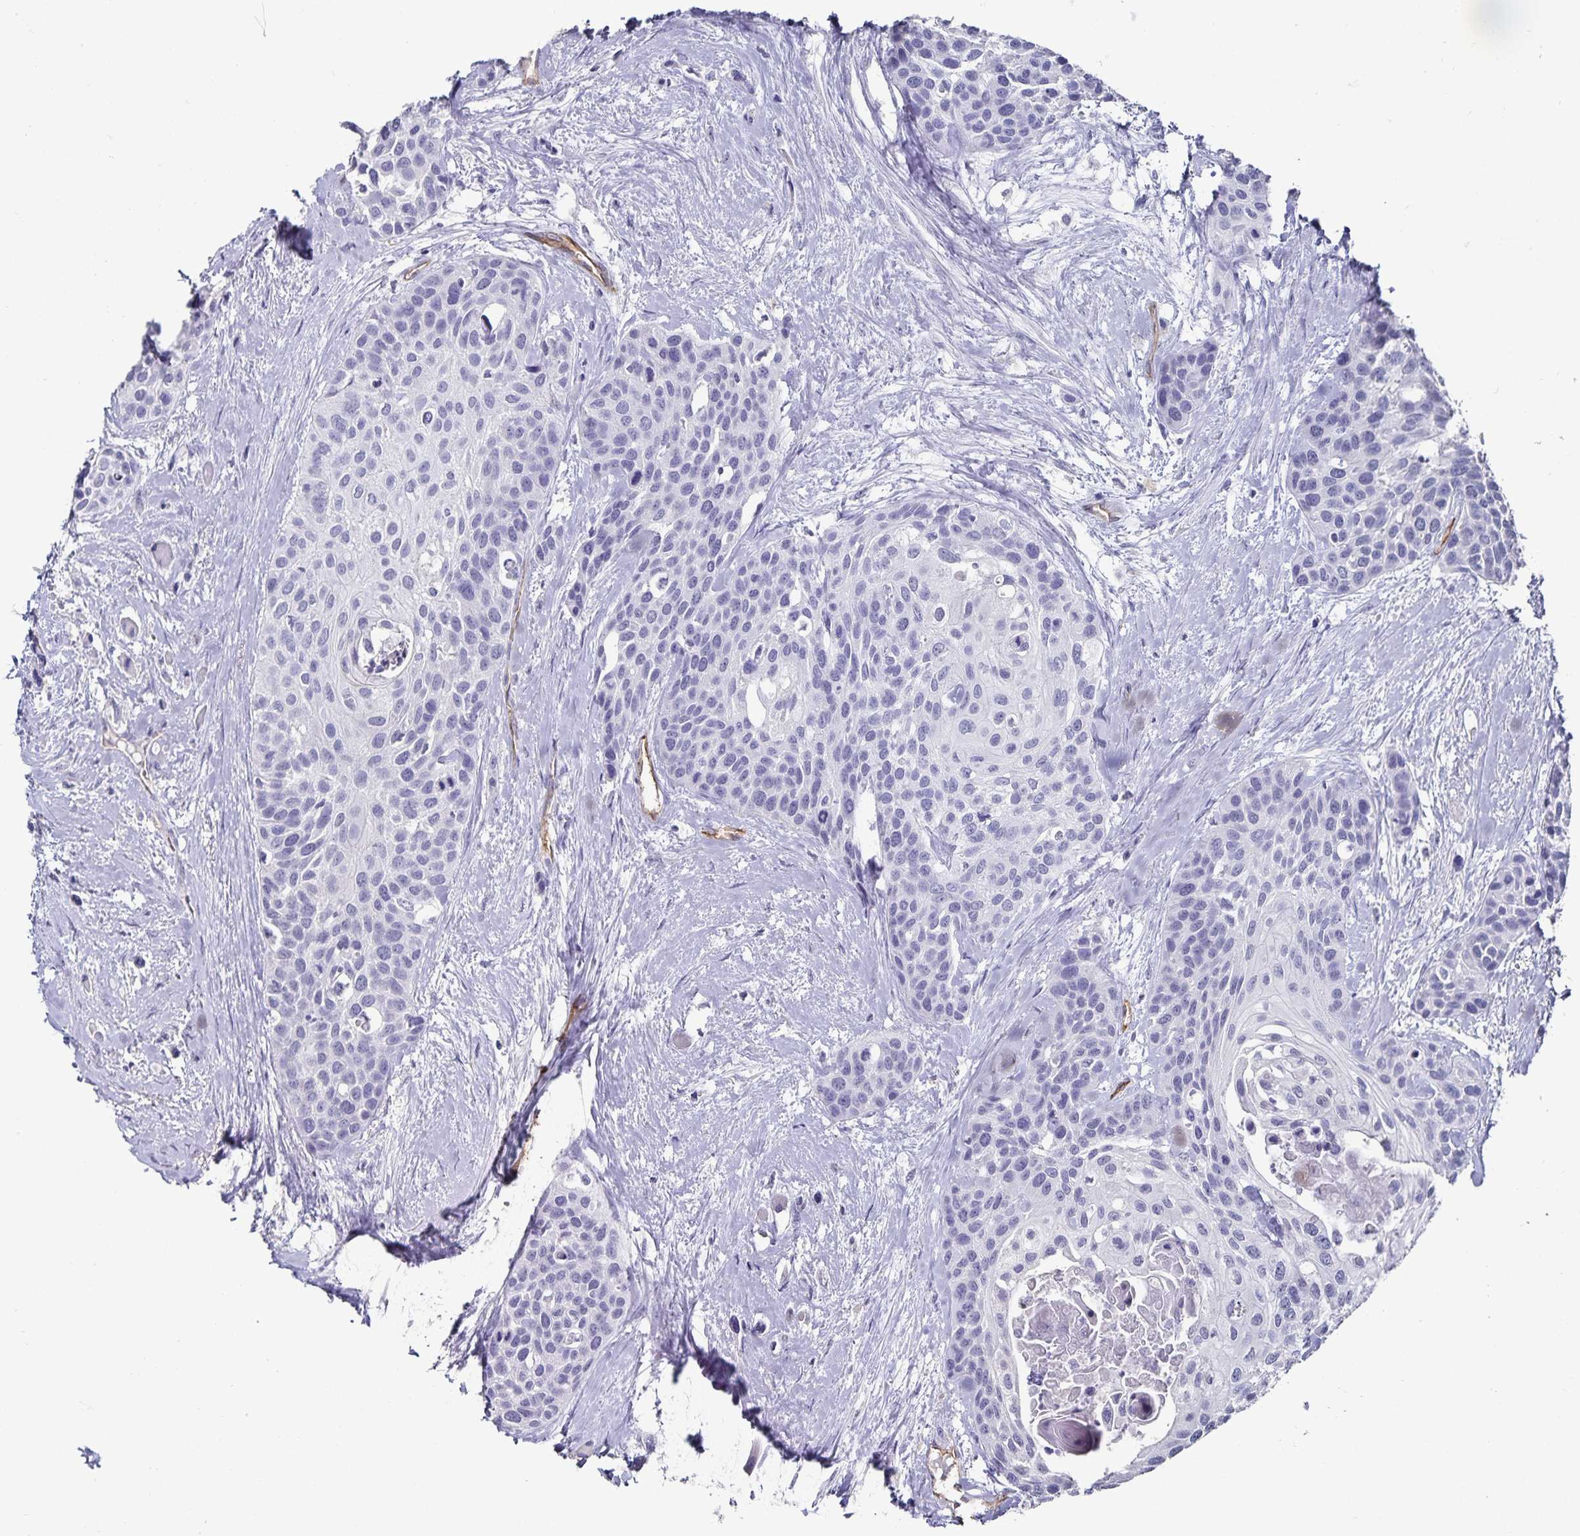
{"staining": {"intensity": "negative", "quantity": "none", "location": "none"}, "tissue": "head and neck cancer", "cell_type": "Tumor cells", "image_type": "cancer", "snomed": [{"axis": "morphology", "description": "Squamous cell carcinoma, NOS"}, {"axis": "topography", "description": "Head-Neck"}], "caption": "IHC of human head and neck squamous cell carcinoma demonstrates no staining in tumor cells.", "gene": "PODXL", "patient": {"sex": "female", "age": 50}}